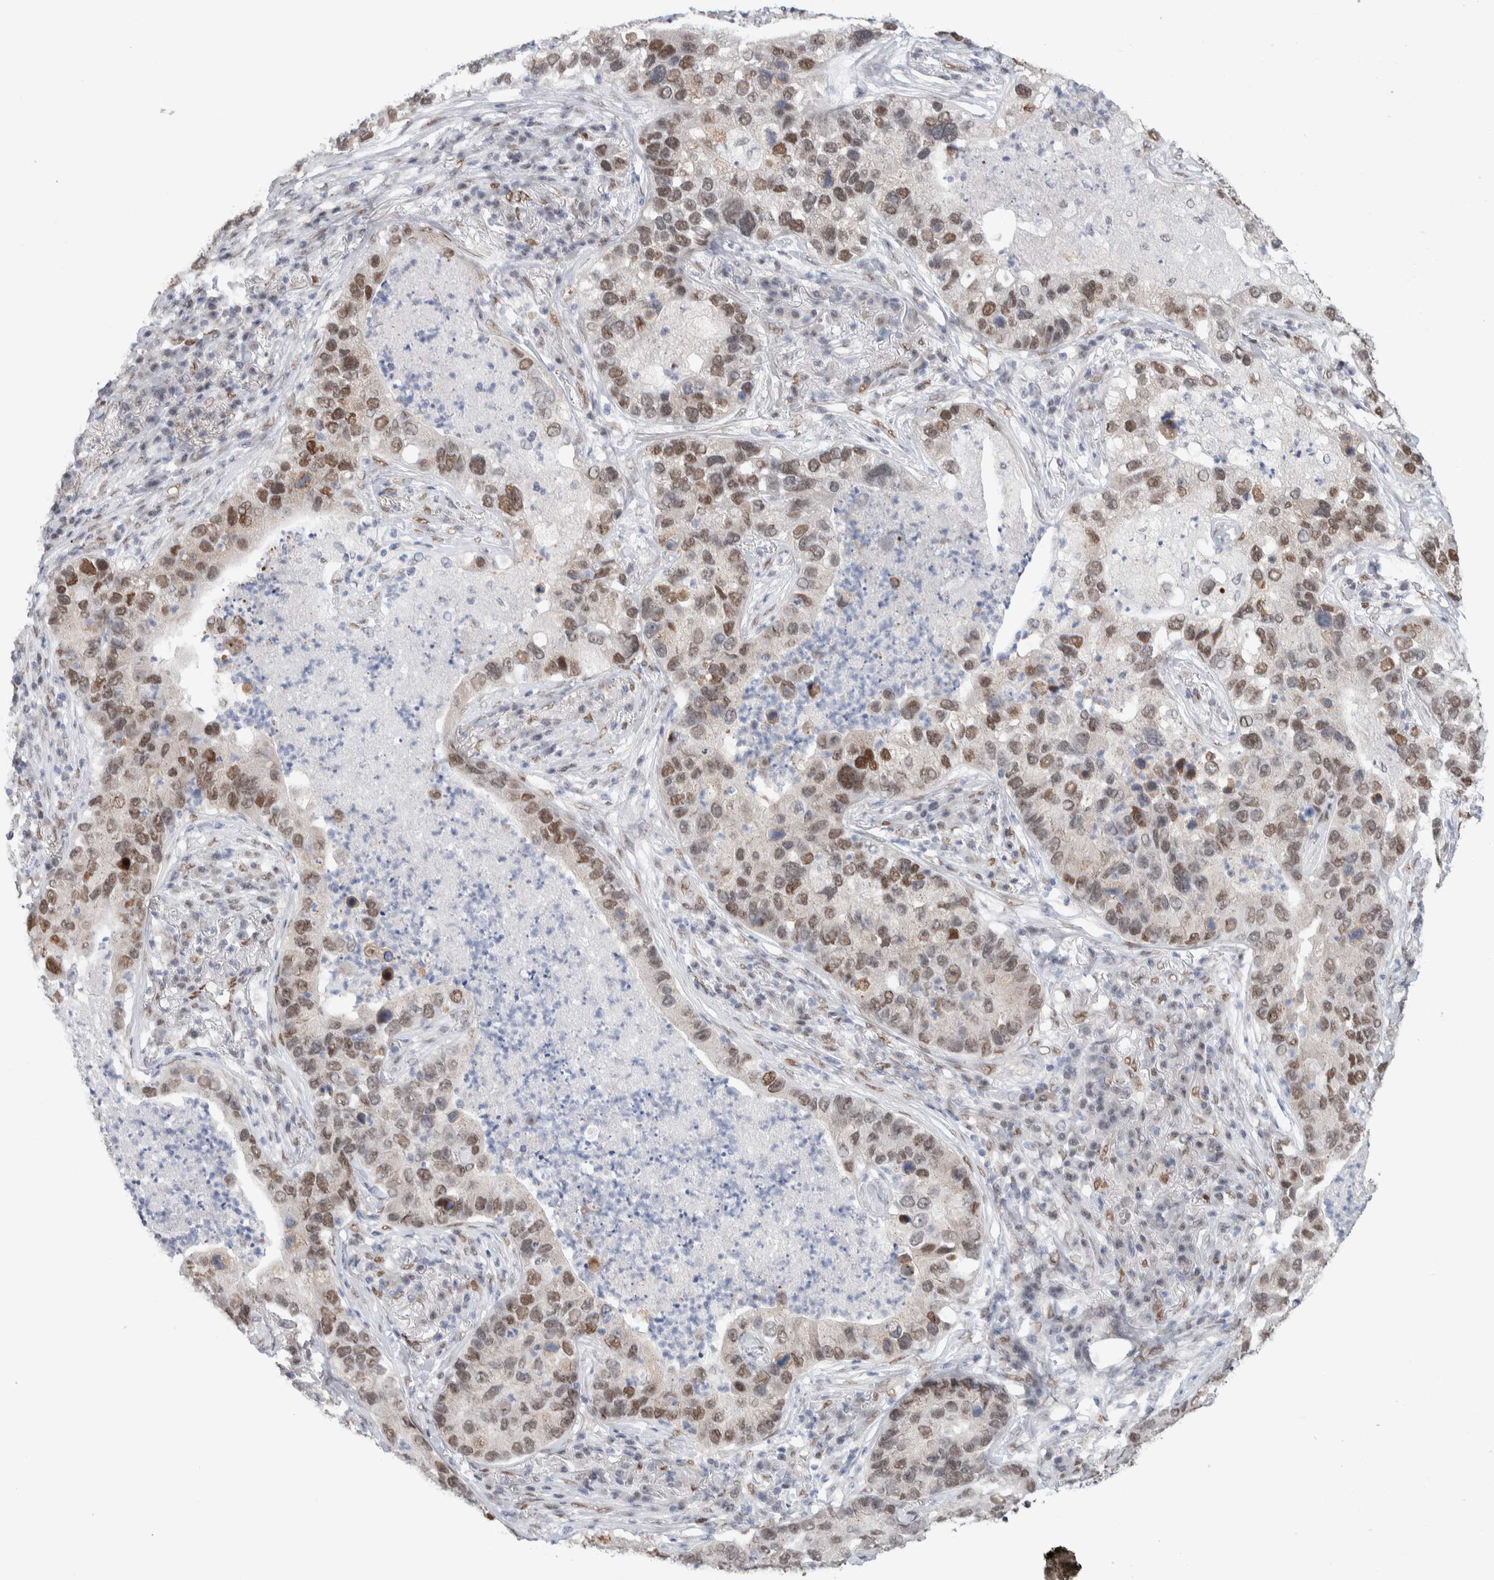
{"staining": {"intensity": "moderate", "quantity": ">75%", "location": "nuclear"}, "tissue": "lung cancer", "cell_type": "Tumor cells", "image_type": "cancer", "snomed": [{"axis": "morphology", "description": "Normal tissue, NOS"}, {"axis": "morphology", "description": "Adenocarcinoma, NOS"}, {"axis": "topography", "description": "Bronchus"}, {"axis": "topography", "description": "Lung"}], "caption": "Immunohistochemical staining of human lung adenocarcinoma displays medium levels of moderate nuclear positivity in approximately >75% of tumor cells.", "gene": "PRMT1", "patient": {"sex": "male", "age": 54}}